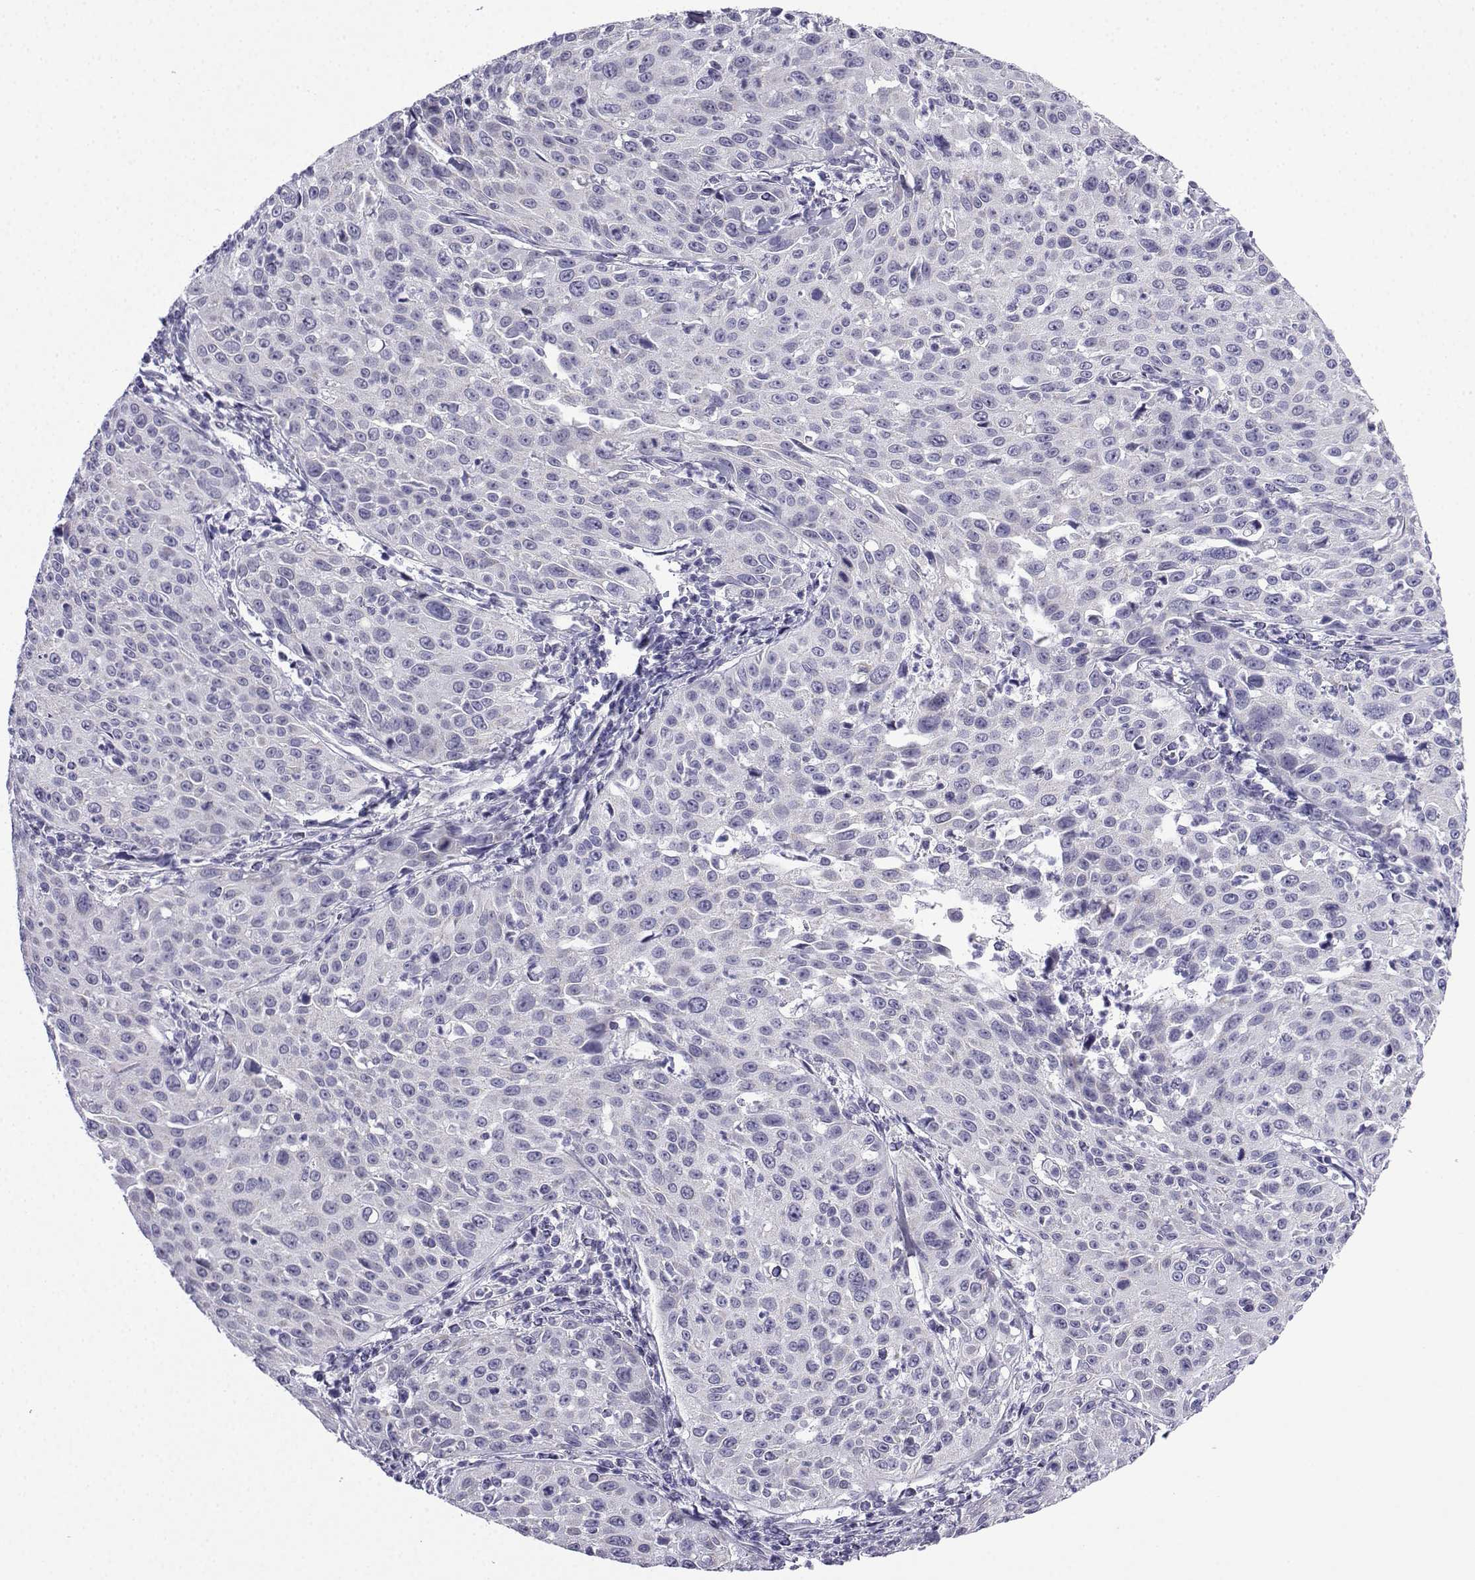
{"staining": {"intensity": "negative", "quantity": "none", "location": "none"}, "tissue": "cervical cancer", "cell_type": "Tumor cells", "image_type": "cancer", "snomed": [{"axis": "morphology", "description": "Squamous cell carcinoma, NOS"}, {"axis": "topography", "description": "Cervix"}], "caption": "The immunohistochemistry (IHC) photomicrograph has no significant expression in tumor cells of cervical cancer tissue.", "gene": "ACRBP", "patient": {"sex": "female", "age": 26}}